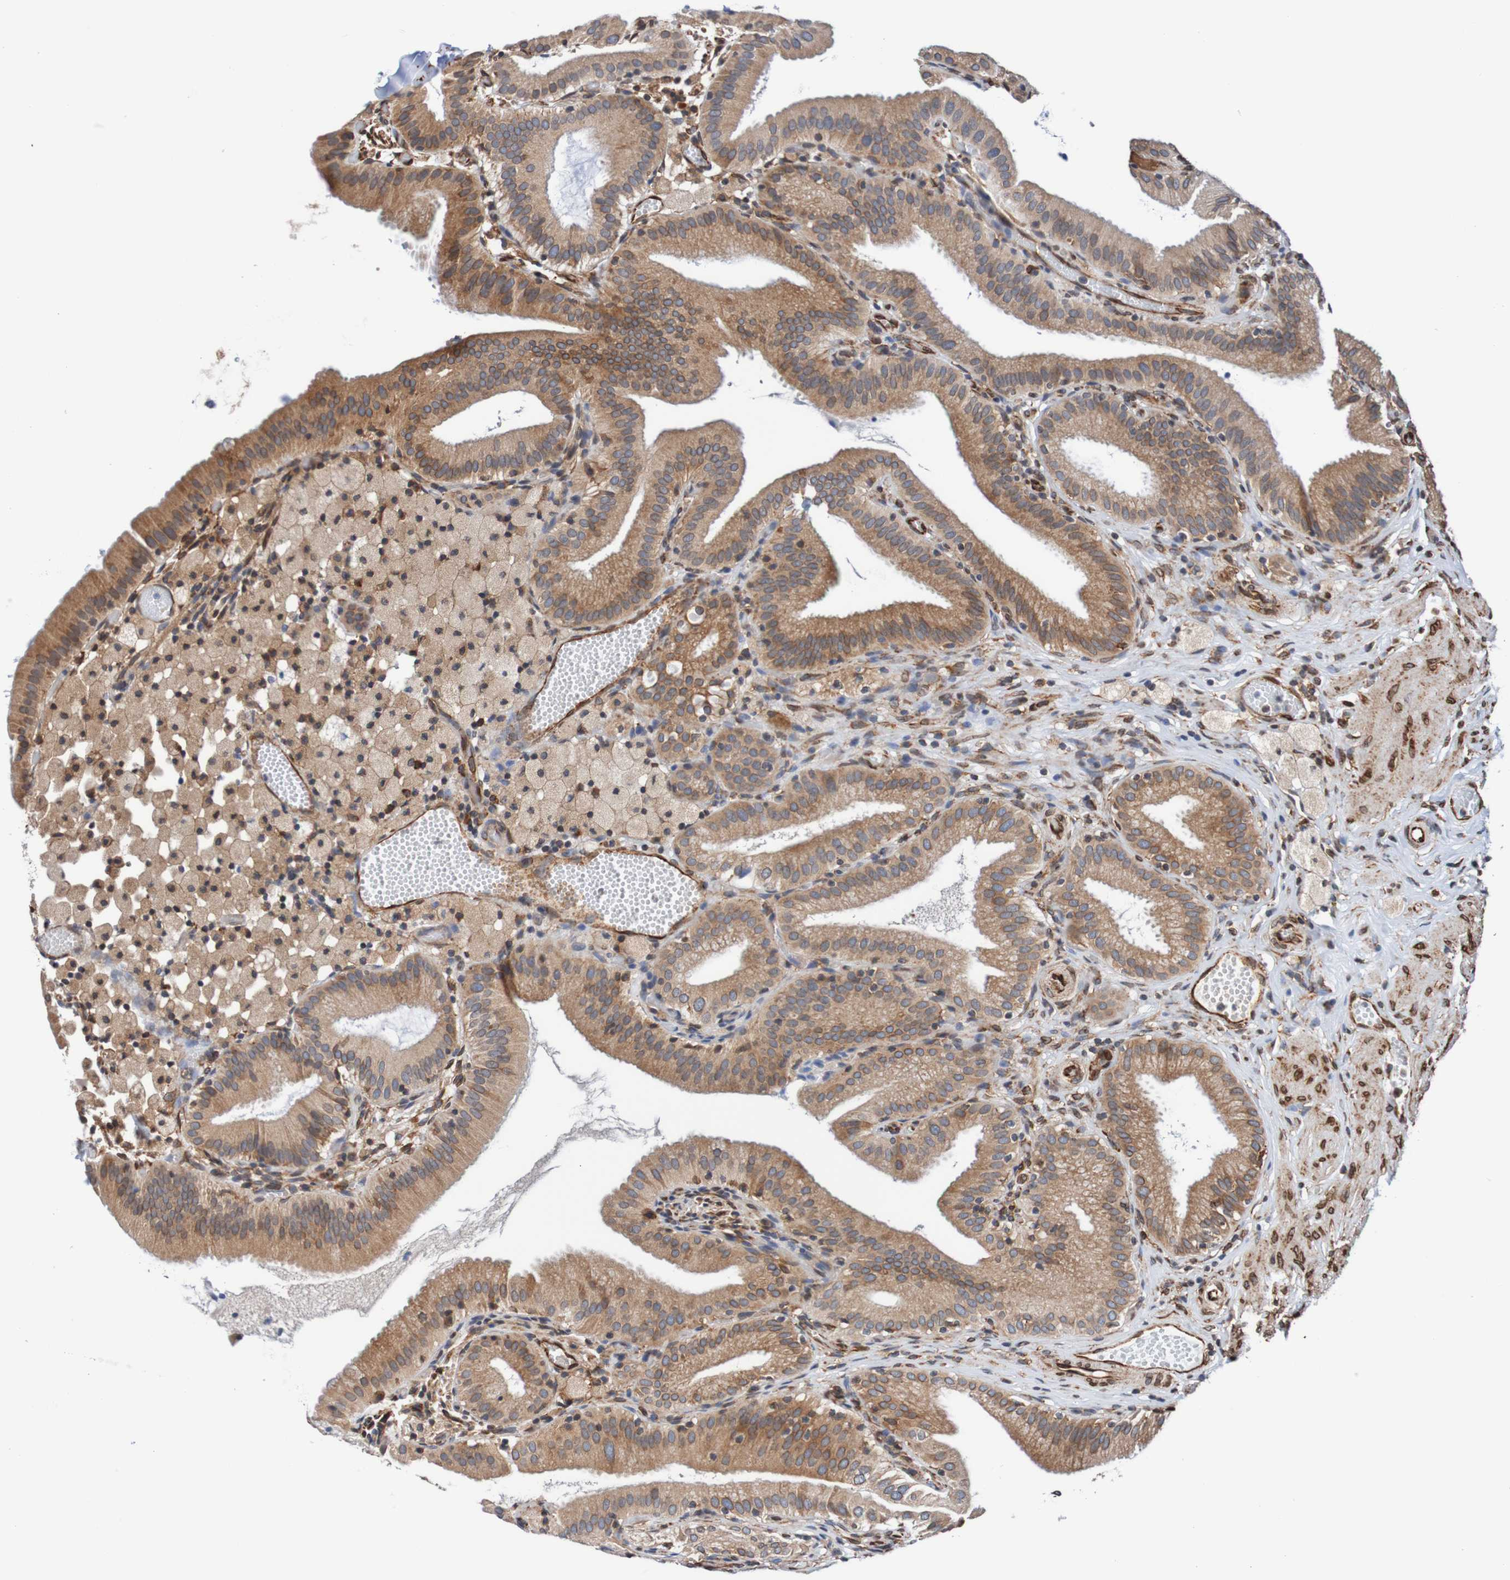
{"staining": {"intensity": "moderate", "quantity": ">75%", "location": "cytoplasmic/membranous"}, "tissue": "gallbladder", "cell_type": "Glandular cells", "image_type": "normal", "snomed": [{"axis": "morphology", "description": "Normal tissue, NOS"}, {"axis": "topography", "description": "Gallbladder"}], "caption": "Immunohistochemistry of benign human gallbladder displays medium levels of moderate cytoplasmic/membranous expression in about >75% of glandular cells. Using DAB (3,3'-diaminobenzidine) (brown) and hematoxylin (blue) stains, captured at high magnification using brightfield microscopy.", "gene": "TMEM109", "patient": {"sex": "male", "age": 54}}